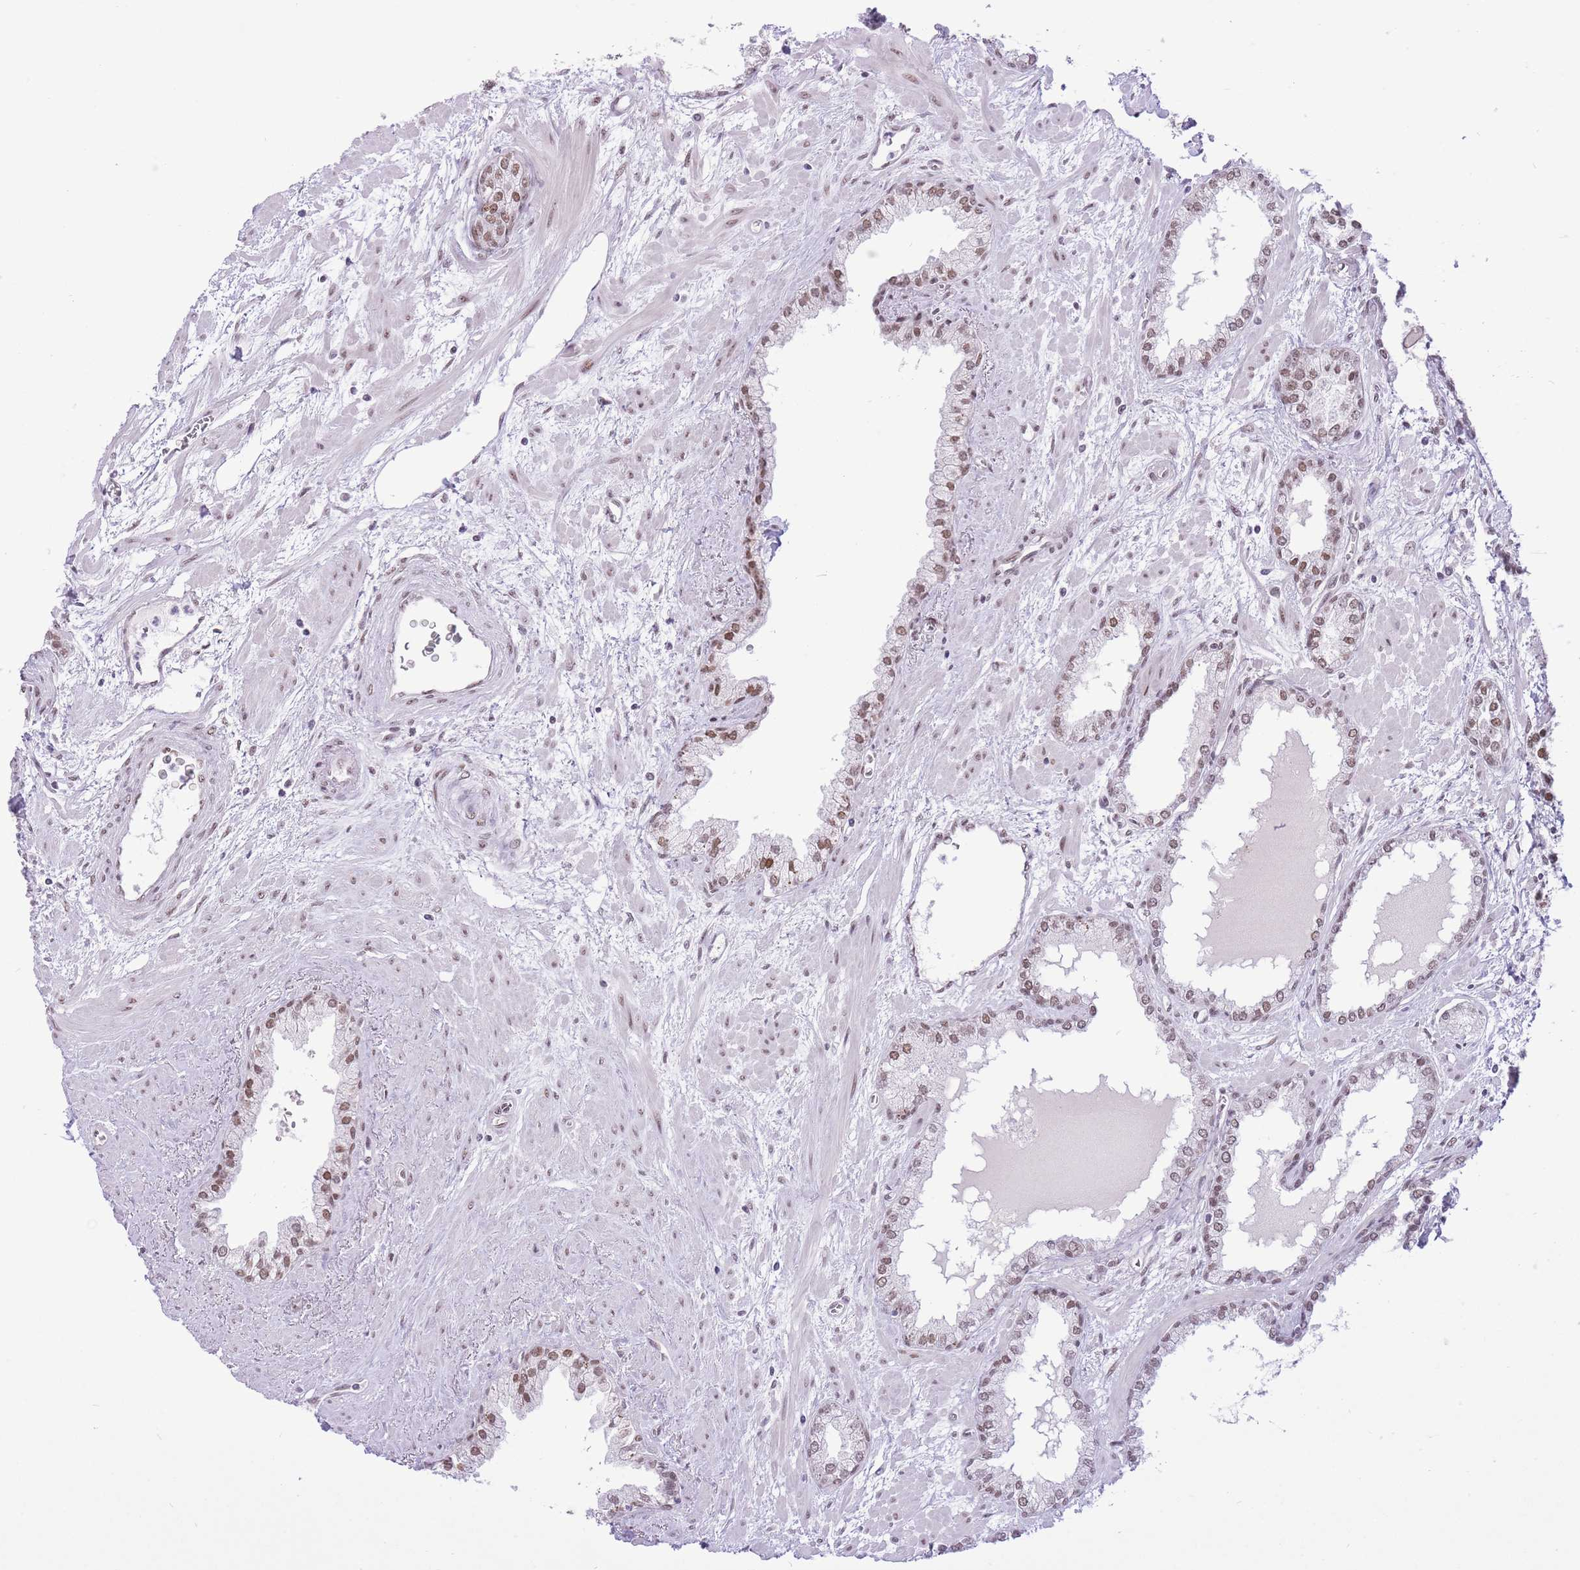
{"staining": {"intensity": "moderate", "quantity": ">75%", "location": "nuclear"}, "tissue": "prostate cancer", "cell_type": "Tumor cells", "image_type": "cancer", "snomed": [{"axis": "morphology", "description": "Adenocarcinoma, High grade"}, {"axis": "topography", "description": "Prostate"}], "caption": "Tumor cells show medium levels of moderate nuclear positivity in approximately >75% of cells in high-grade adenocarcinoma (prostate).", "gene": "ZBED5", "patient": {"sex": "male", "age": 71}}